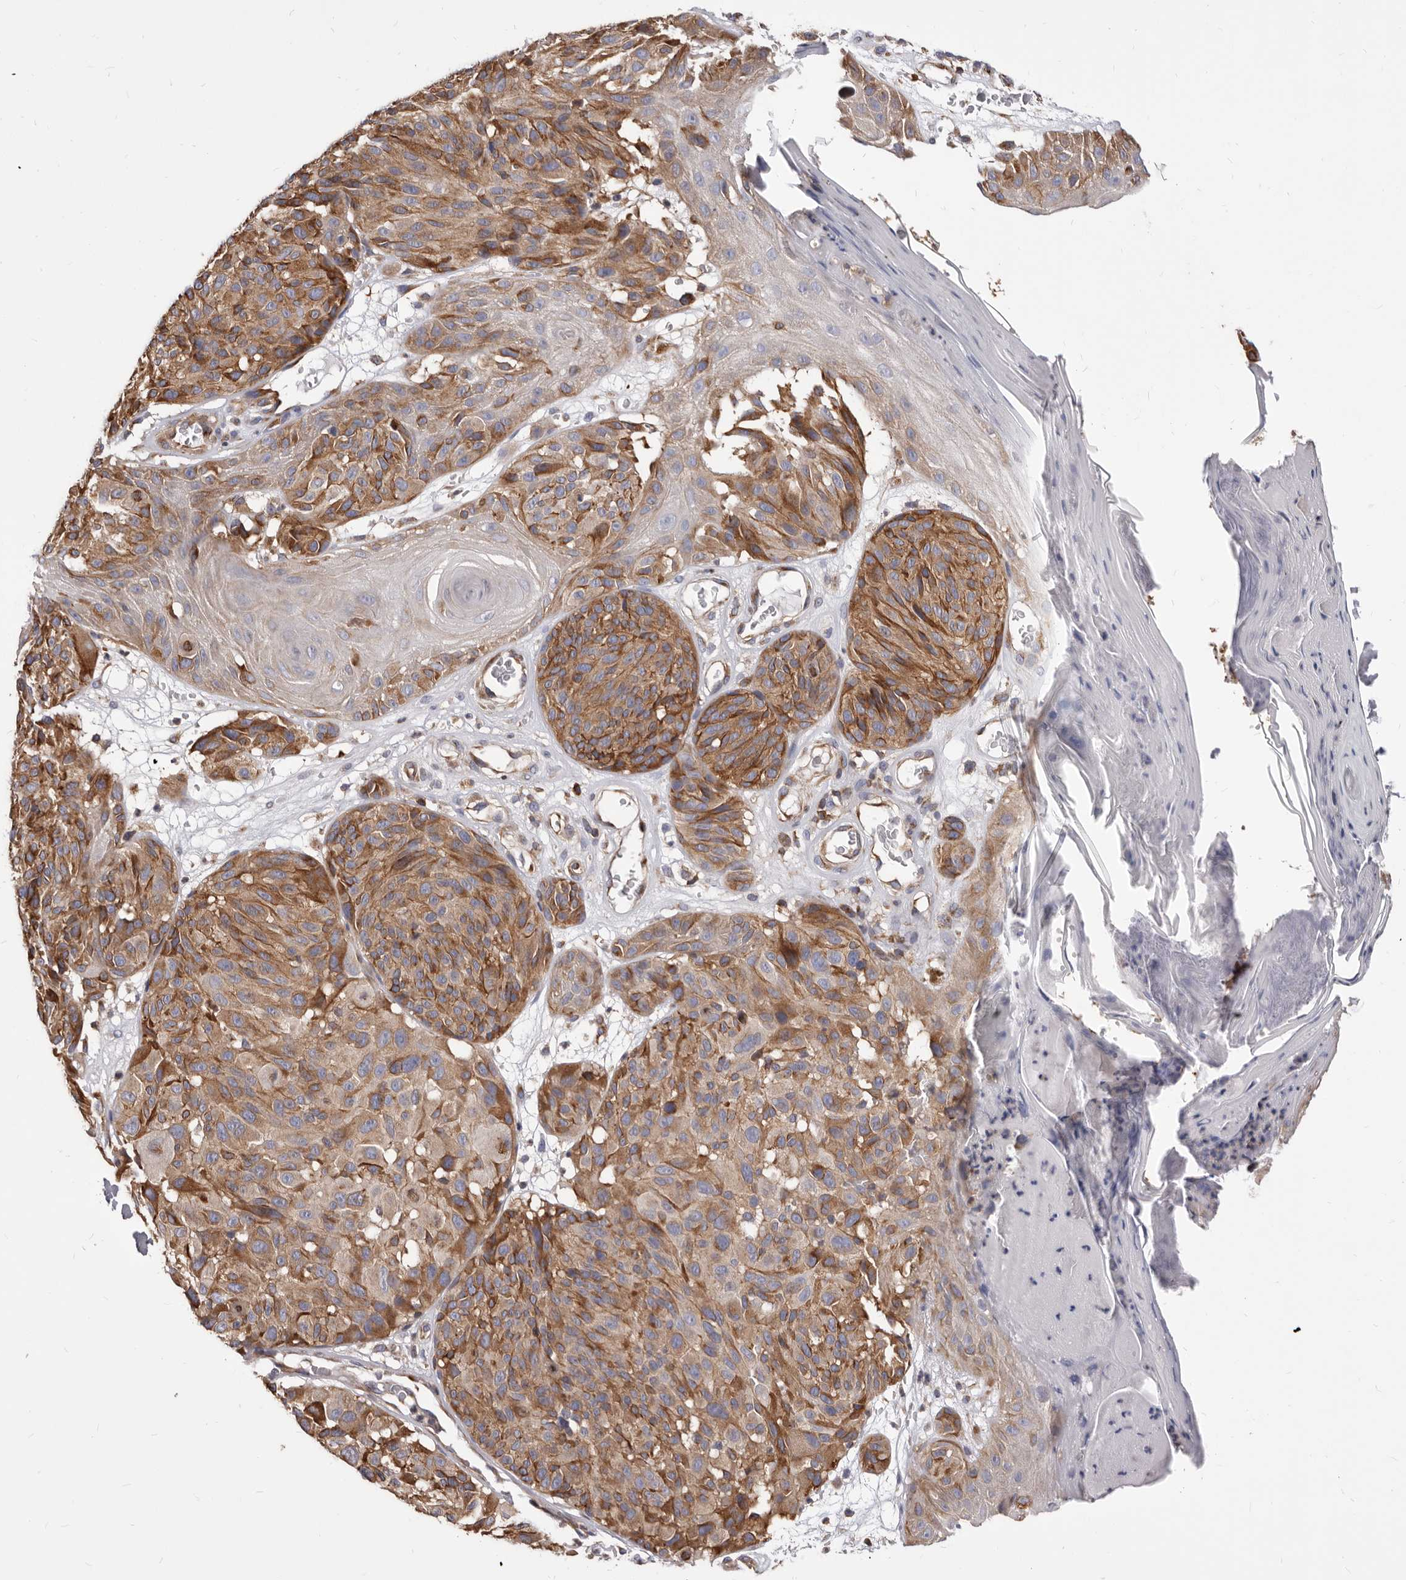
{"staining": {"intensity": "moderate", "quantity": ">75%", "location": "cytoplasmic/membranous"}, "tissue": "melanoma", "cell_type": "Tumor cells", "image_type": "cancer", "snomed": [{"axis": "morphology", "description": "Malignant melanoma, NOS"}, {"axis": "topography", "description": "Skin"}], "caption": "Moderate cytoplasmic/membranous positivity is seen in about >75% of tumor cells in melanoma.", "gene": "NIBAN1", "patient": {"sex": "male", "age": 83}}